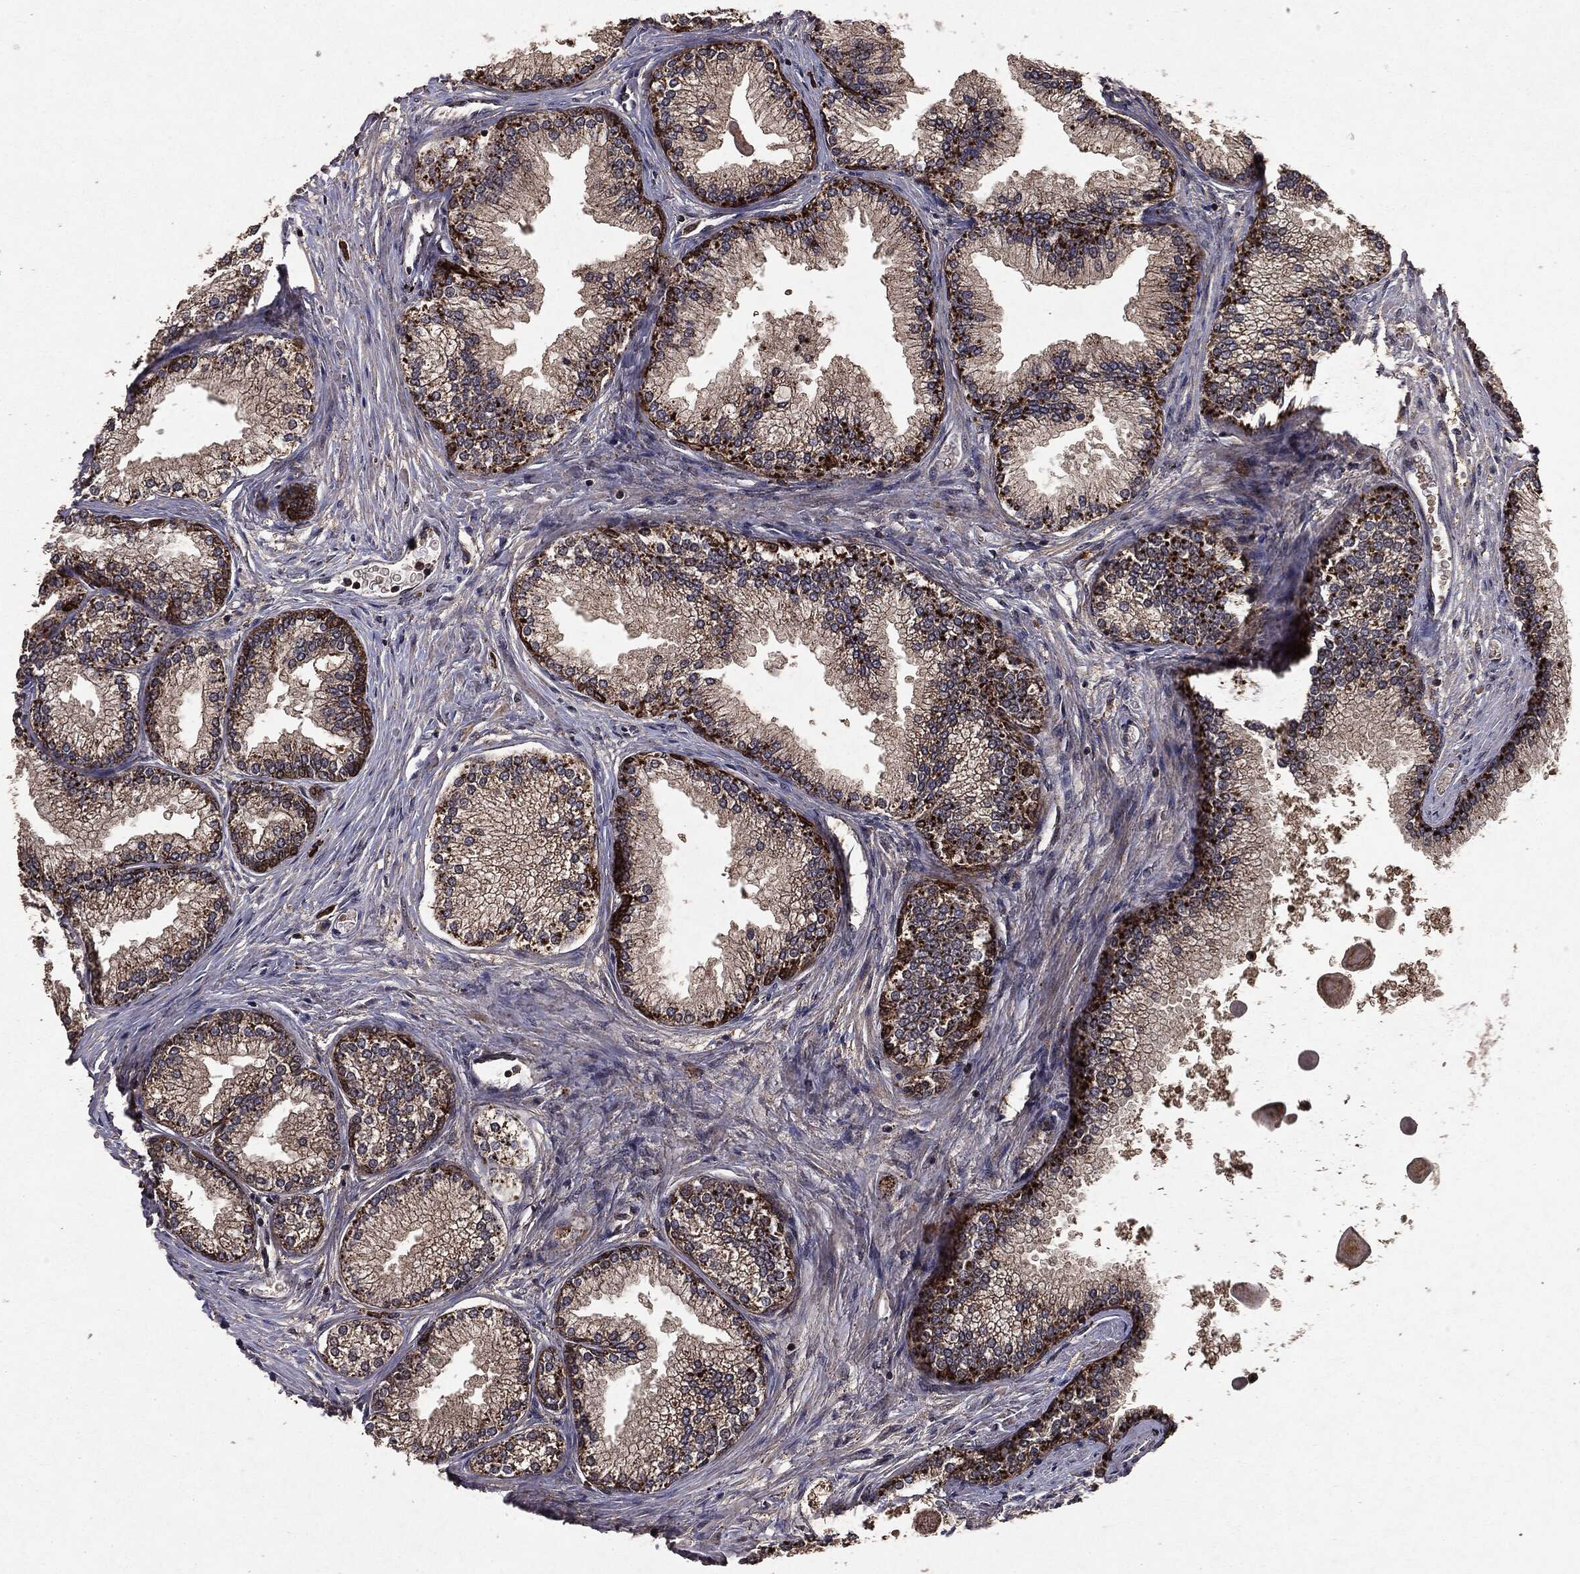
{"staining": {"intensity": "strong", "quantity": "25%-75%", "location": "cytoplasmic/membranous"}, "tissue": "prostate", "cell_type": "Glandular cells", "image_type": "normal", "snomed": [{"axis": "morphology", "description": "Normal tissue, NOS"}, {"axis": "topography", "description": "Prostate"}], "caption": "DAB immunohistochemical staining of normal prostate reveals strong cytoplasmic/membranous protein staining in about 25%-75% of glandular cells. (brown staining indicates protein expression, while blue staining denotes nuclei).", "gene": "MTOR", "patient": {"sex": "male", "age": 72}}